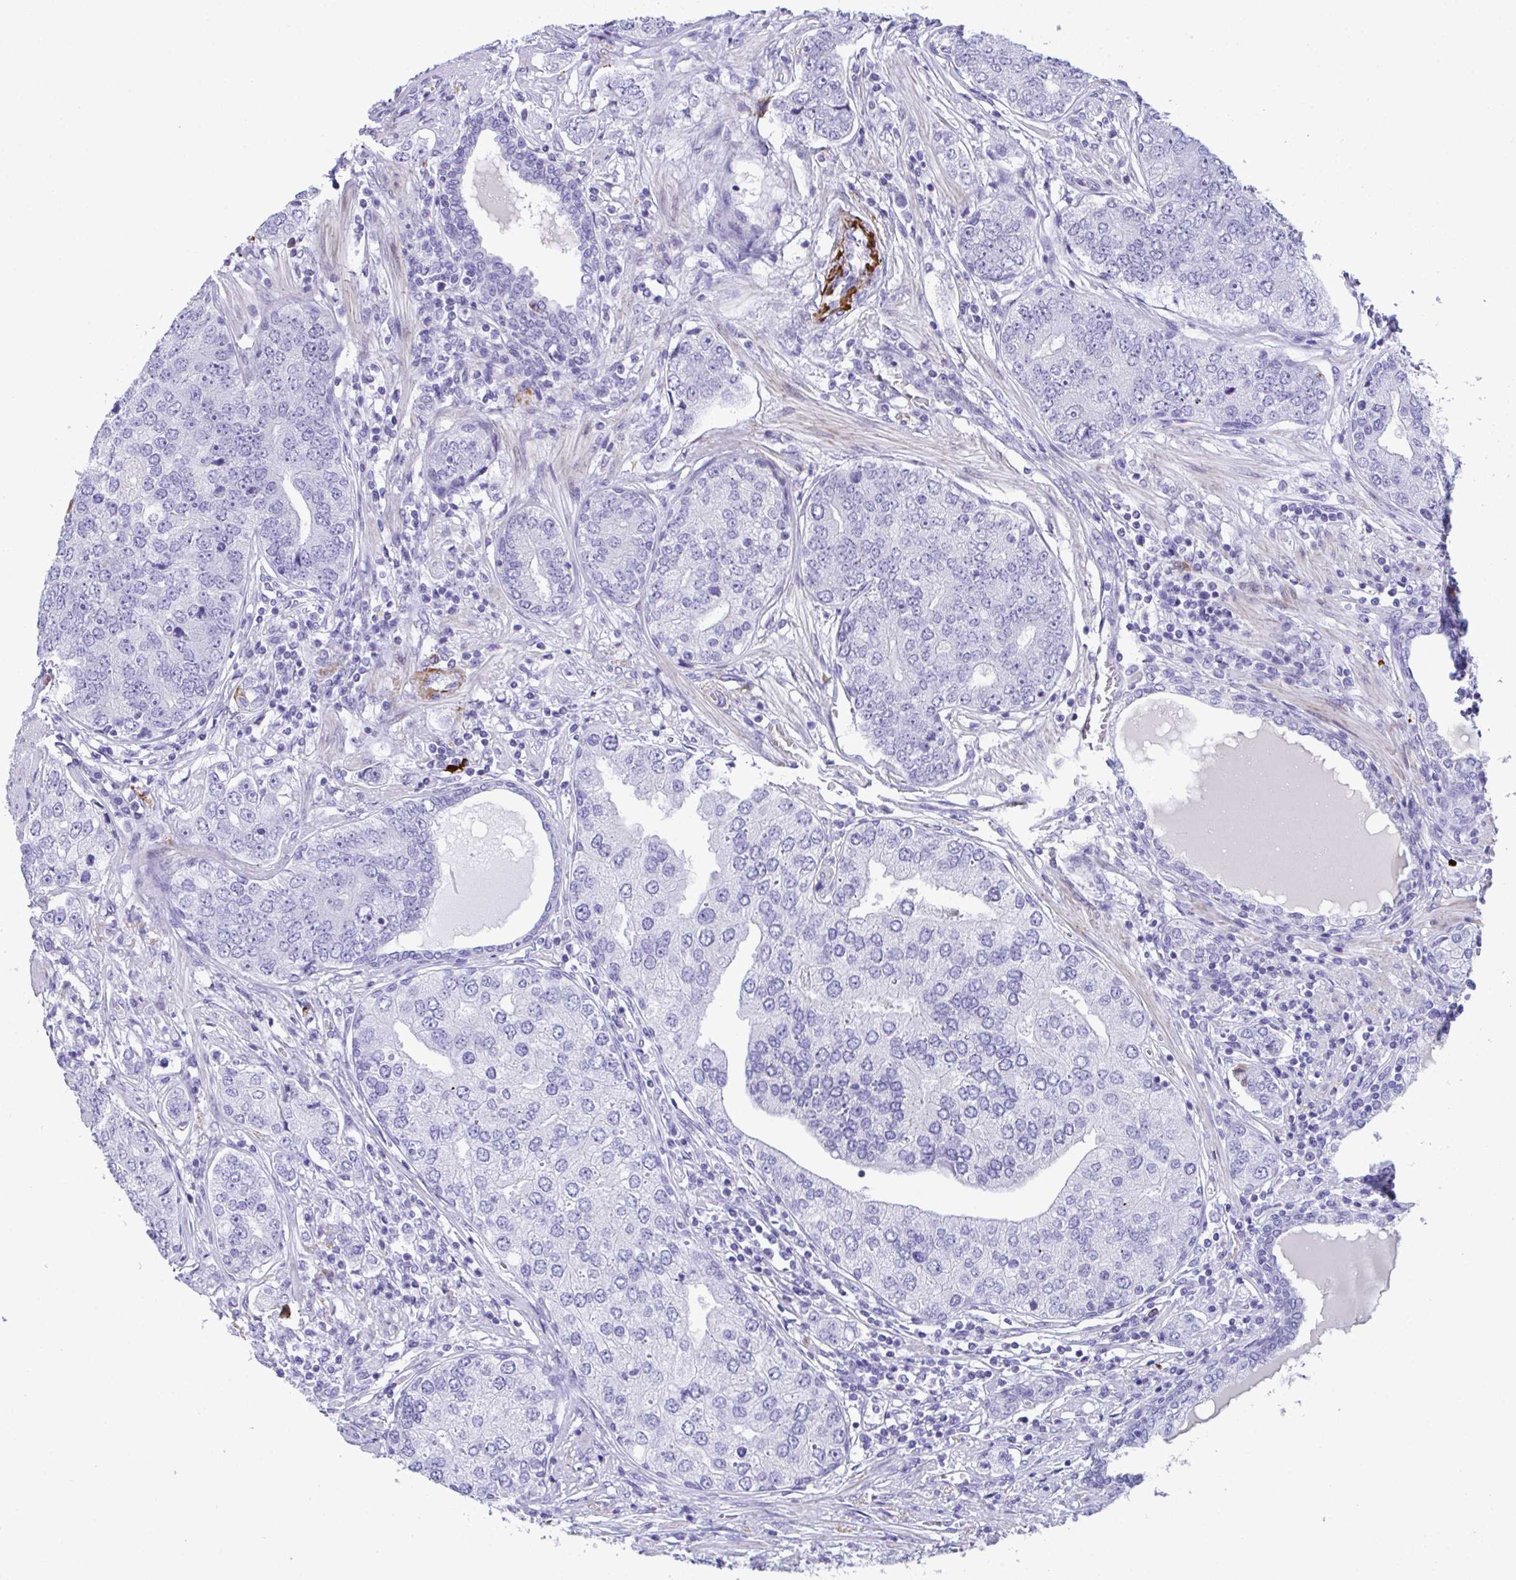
{"staining": {"intensity": "negative", "quantity": "none", "location": "none"}, "tissue": "prostate cancer", "cell_type": "Tumor cells", "image_type": "cancer", "snomed": [{"axis": "morphology", "description": "Adenocarcinoma, High grade"}, {"axis": "topography", "description": "Prostate"}], "caption": "This photomicrograph is of adenocarcinoma (high-grade) (prostate) stained with immunohistochemistry to label a protein in brown with the nuclei are counter-stained blue. There is no expression in tumor cells.", "gene": "KMT2E", "patient": {"sex": "male", "age": 60}}